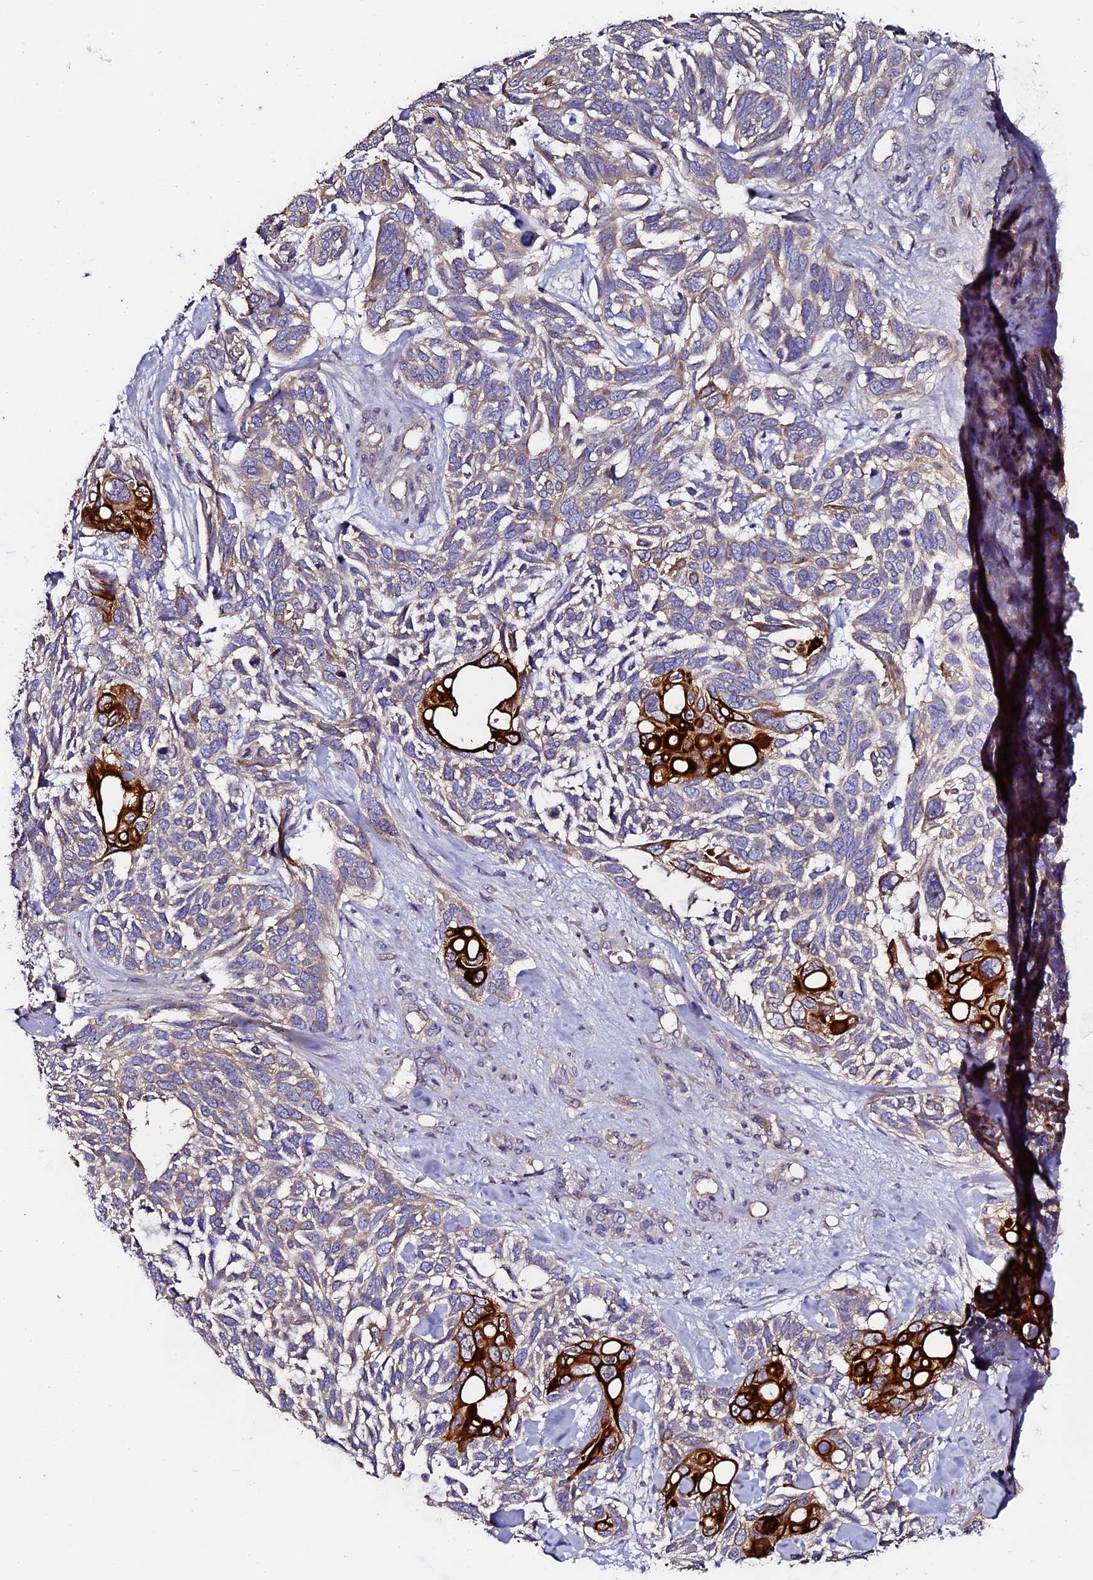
{"staining": {"intensity": "strong", "quantity": "<25%", "location": "cytoplasmic/membranous"}, "tissue": "skin cancer", "cell_type": "Tumor cells", "image_type": "cancer", "snomed": [{"axis": "morphology", "description": "Basal cell carcinoma"}, {"axis": "topography", "description": "Skin"}], "caption": "An immunohistochemistry micrograph of tumor tissue is shown. Protein staining in brown shows strong cytoplasmic/membranous positivity in skin cancer (basal cell carcinoma) within tumor cells.", "gene": "LYG2", "patient": {"sex": "male", "age": 88}}